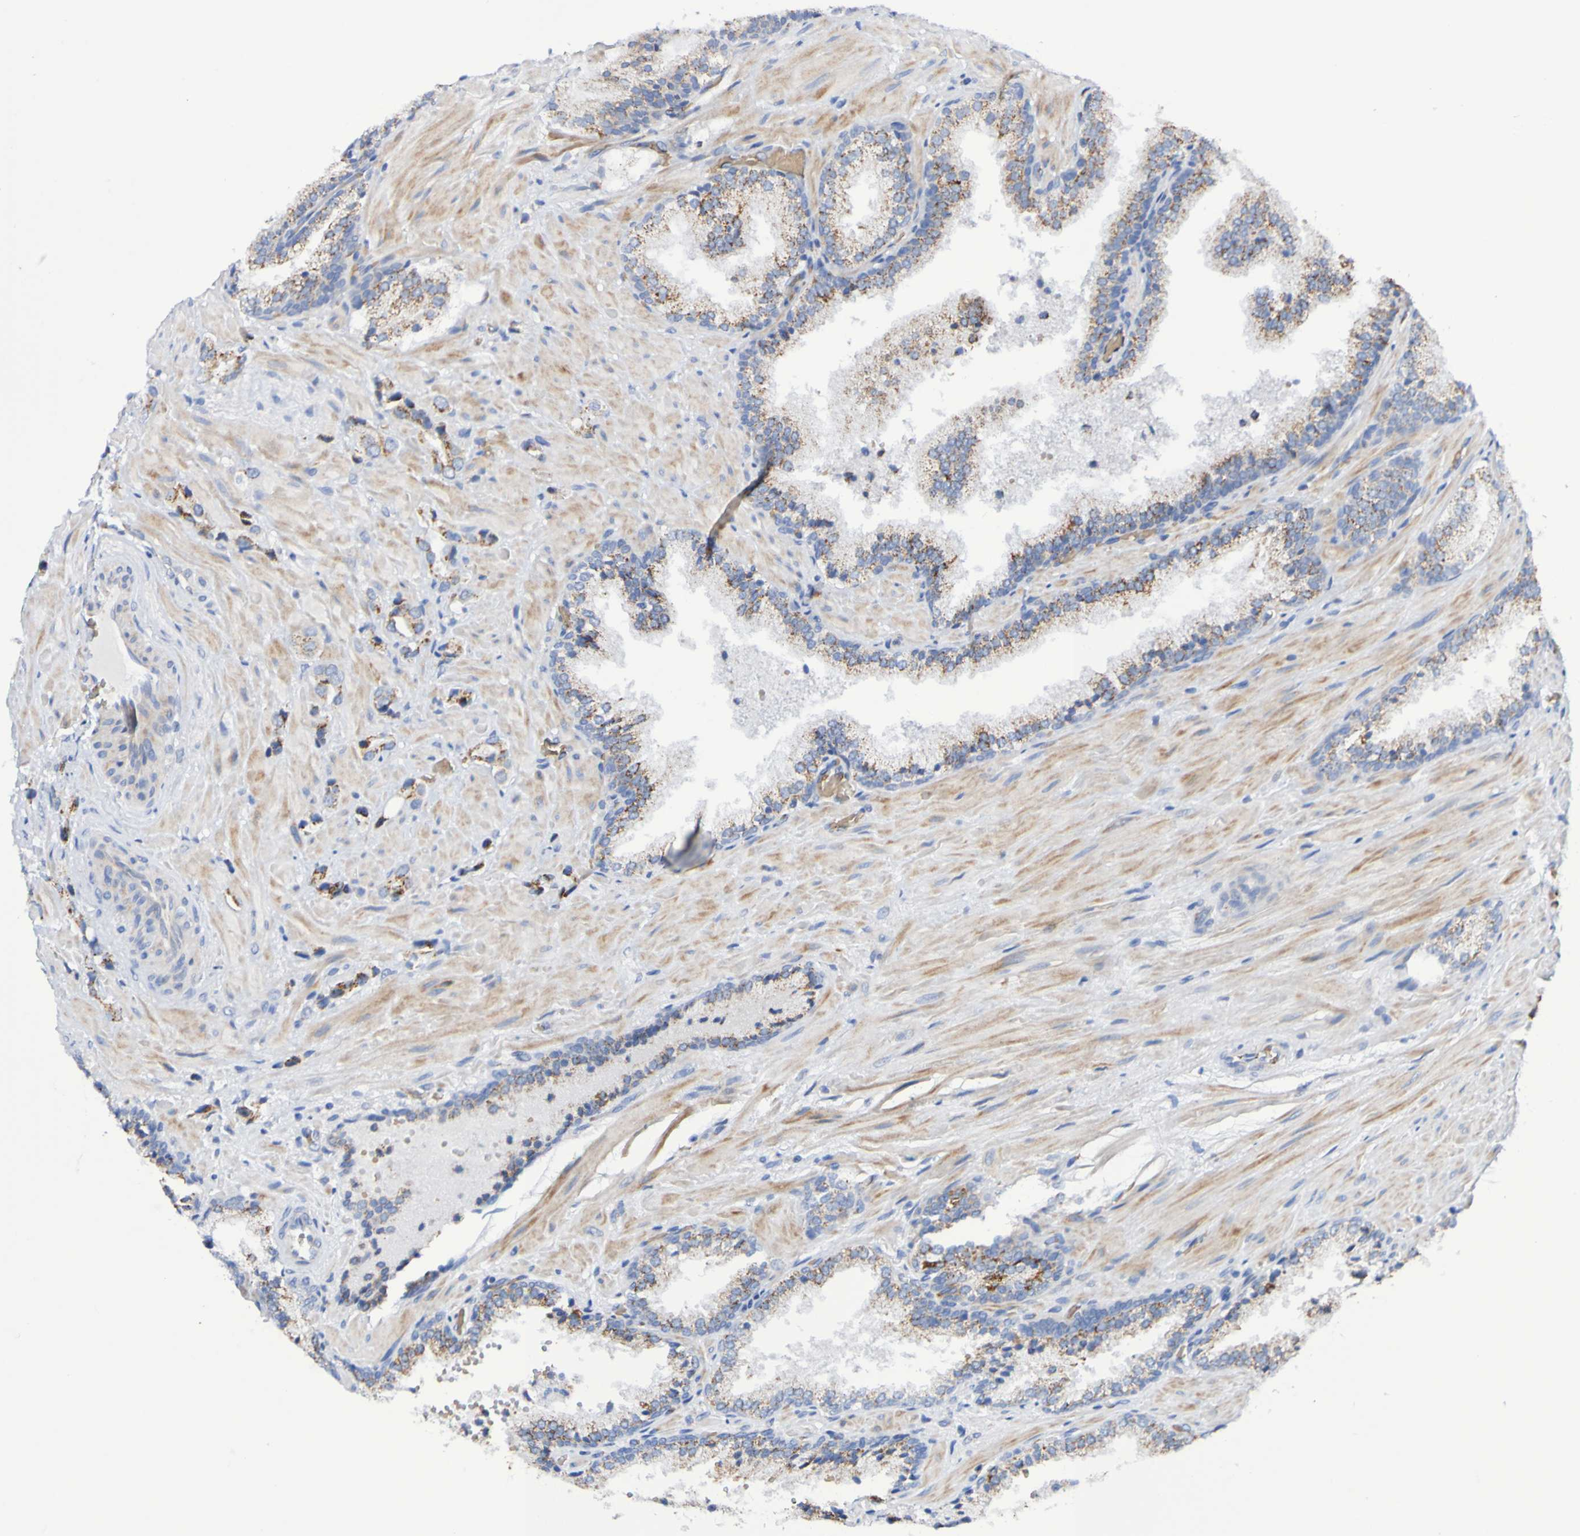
{"staining": {"intensity": "moderate", "quantity": ">75%", "location": "cytoplasmic/membranous"}, "tissue": "prostate cancer", "cell_type": "Tumor cells", "image_type": "cancer", "snomed": [{"axis": "morphology", "description": "Adenocarcinoma, High grade"}, {"axis": "topography", "description": "Prostate"}], "caption": "A medium amount of moderate cytoplasmic/membranous expression is seen in approximately >75% of tumor cells in prostate high-grade adenocarcinoma tissue. The staining was performed using DAB (3,3'-diaminobenzidine), with brown indicating positive protein expression. Nuclei are stained blue with hematoxylin.", "gene": "WNT4", "patient": {"sex": "male", "age": 64}}